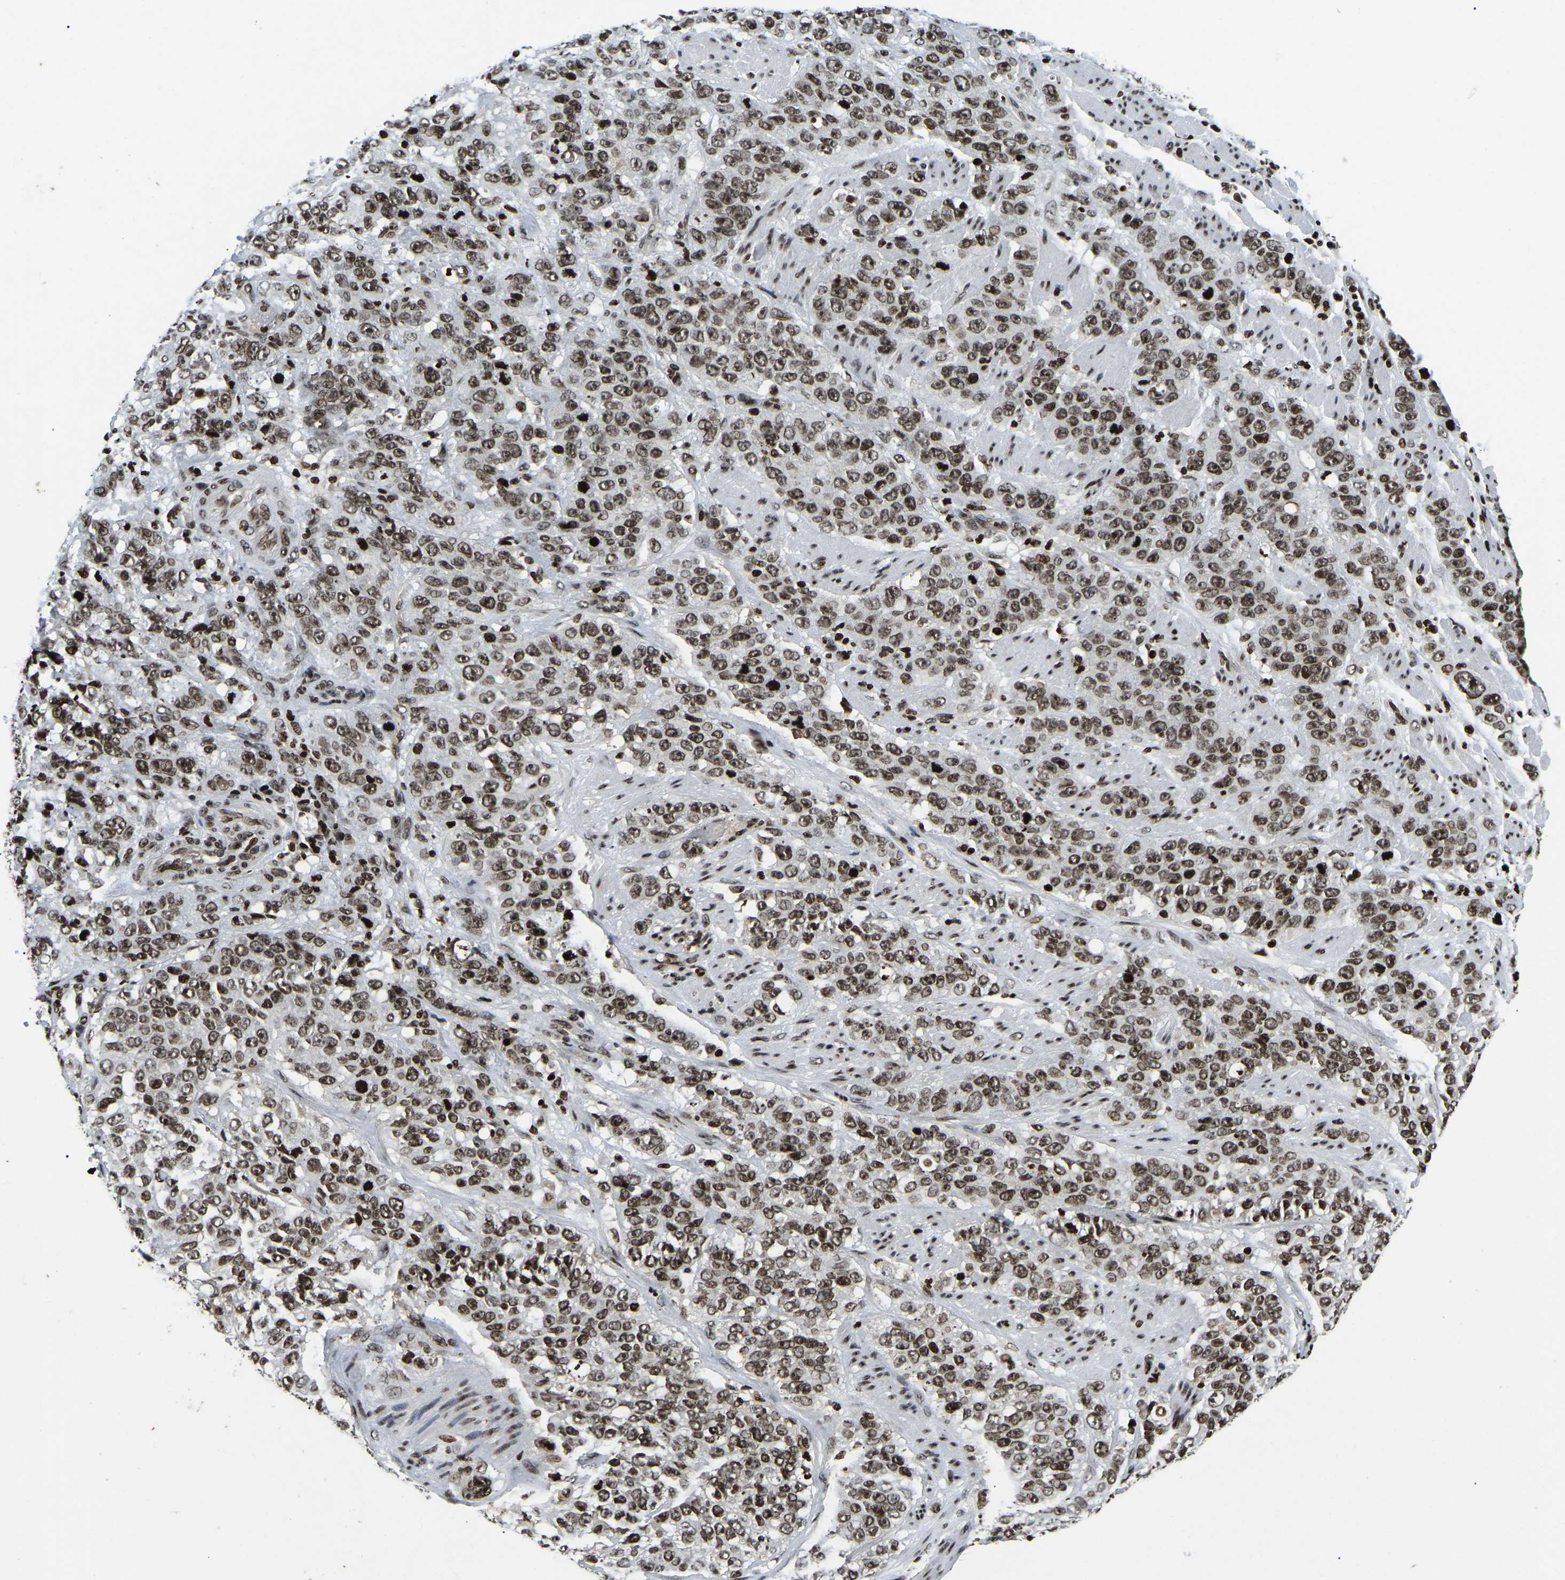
{"staining": {"intensity": "moderate", "quantity": ">75%", "location": "nuclear"}, "tissue": "stomach cancer", "cell_type": "Tumor cells", "image_type": "cancer", "snomed": [{"axis": "morphology", "description": "Adenocarcinoma, NOS"}, {"axis": "topography", "description": "Stomach"}], "caption": "High-power microscopy captured an immunohistochemistry image of stomach cancer (adenocarcinoma), revealing moderate nuclear positivity in approximately >75% of tumor cells.", "gene": "LRRC61", "patient": {"sex": "male", "age": 48}}